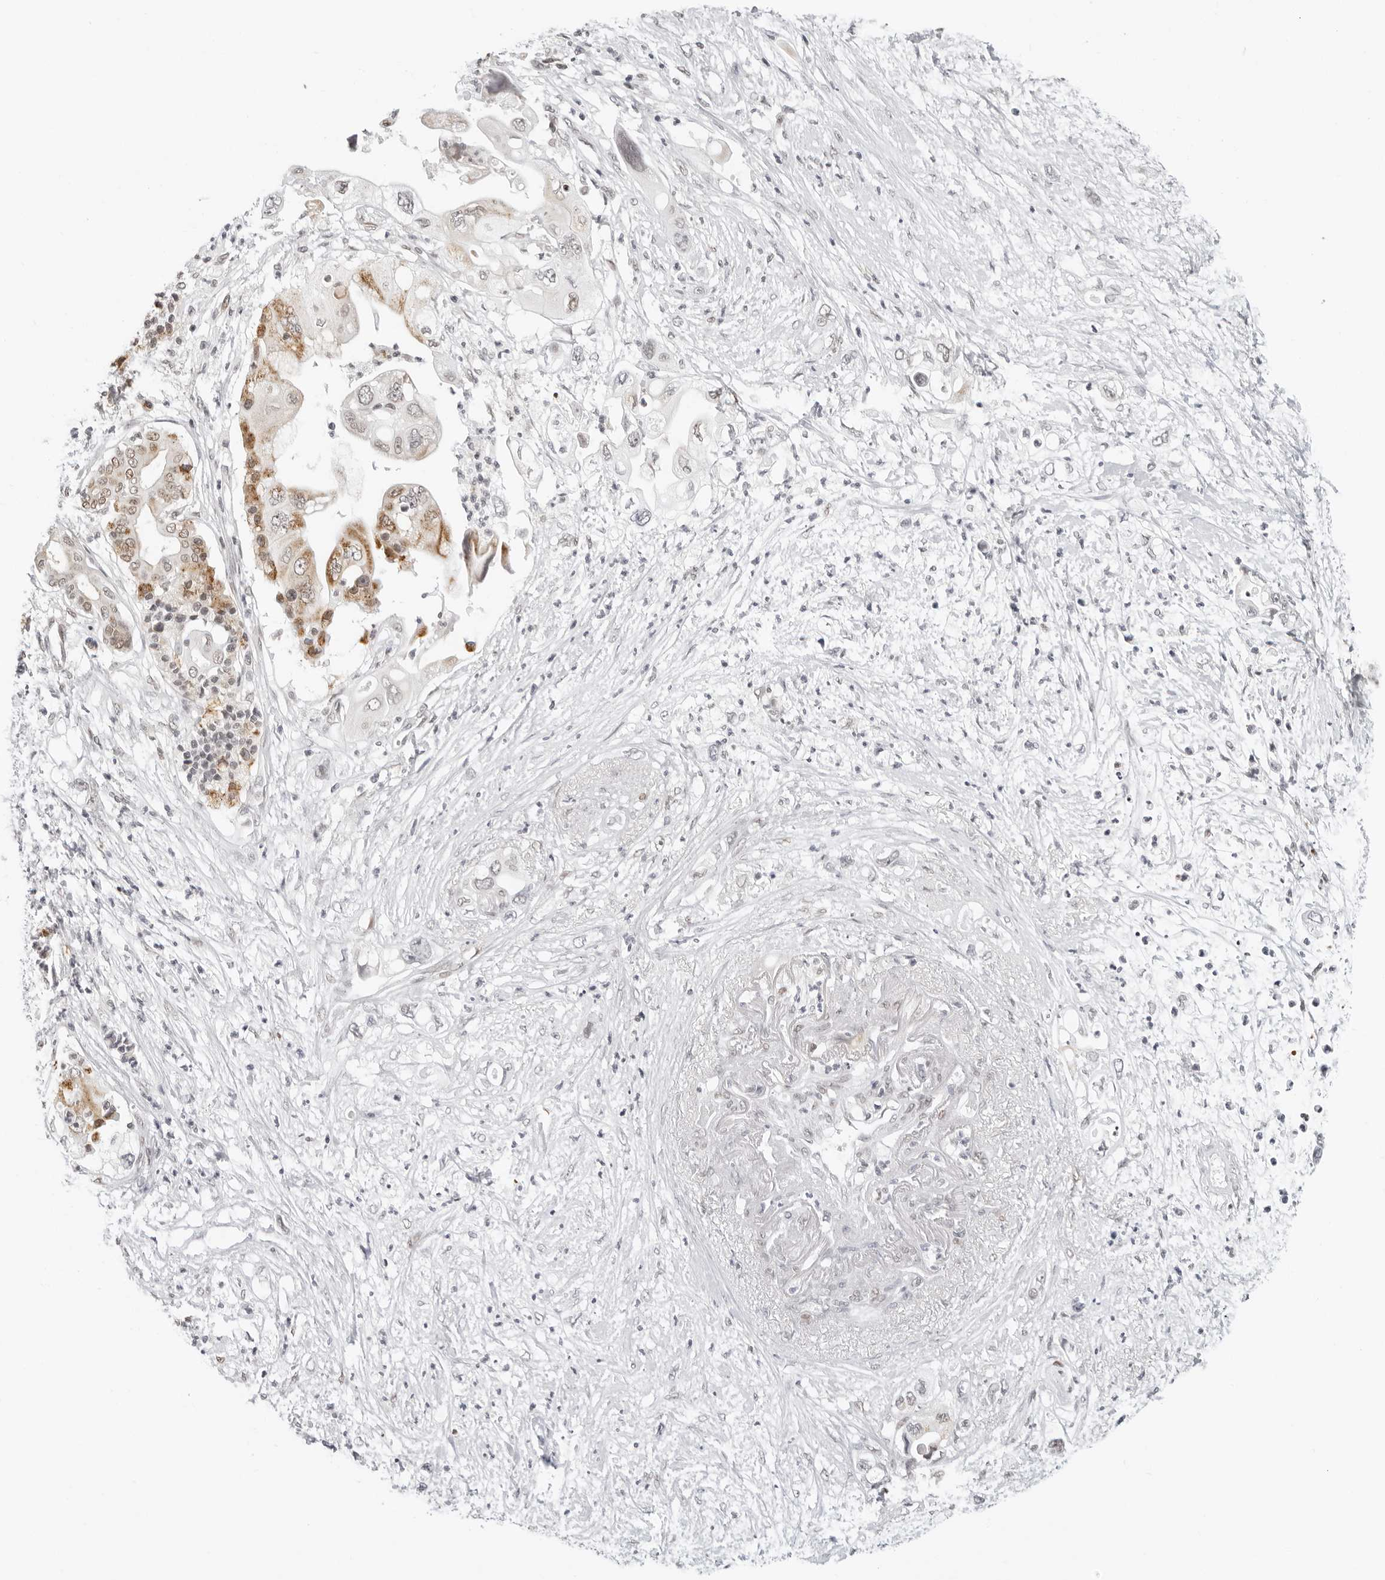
{"staining": {"intensity": "moderate", "quantity": "25%-75%", "location": "cytoplasmic/membranous,nuclear"}, "tissue": "pancreatic cancer", "cell_type": "Tumor cells", "image_type": "cancer", "snomed": [{"axis": "morphology", "description": "Adenocarcinoma, NOS"}, {"axis": "topography", "description": "Pancreas"}], "caption": "Pancreatic cancer stained for a protein (brown) exhibits moderate cytoplasmic/membranous and nuclear positive staining in approximately 25%-75% of tumor cells.", "gene": "MSH6", "patient": {"sex": "male", "age": 66}}